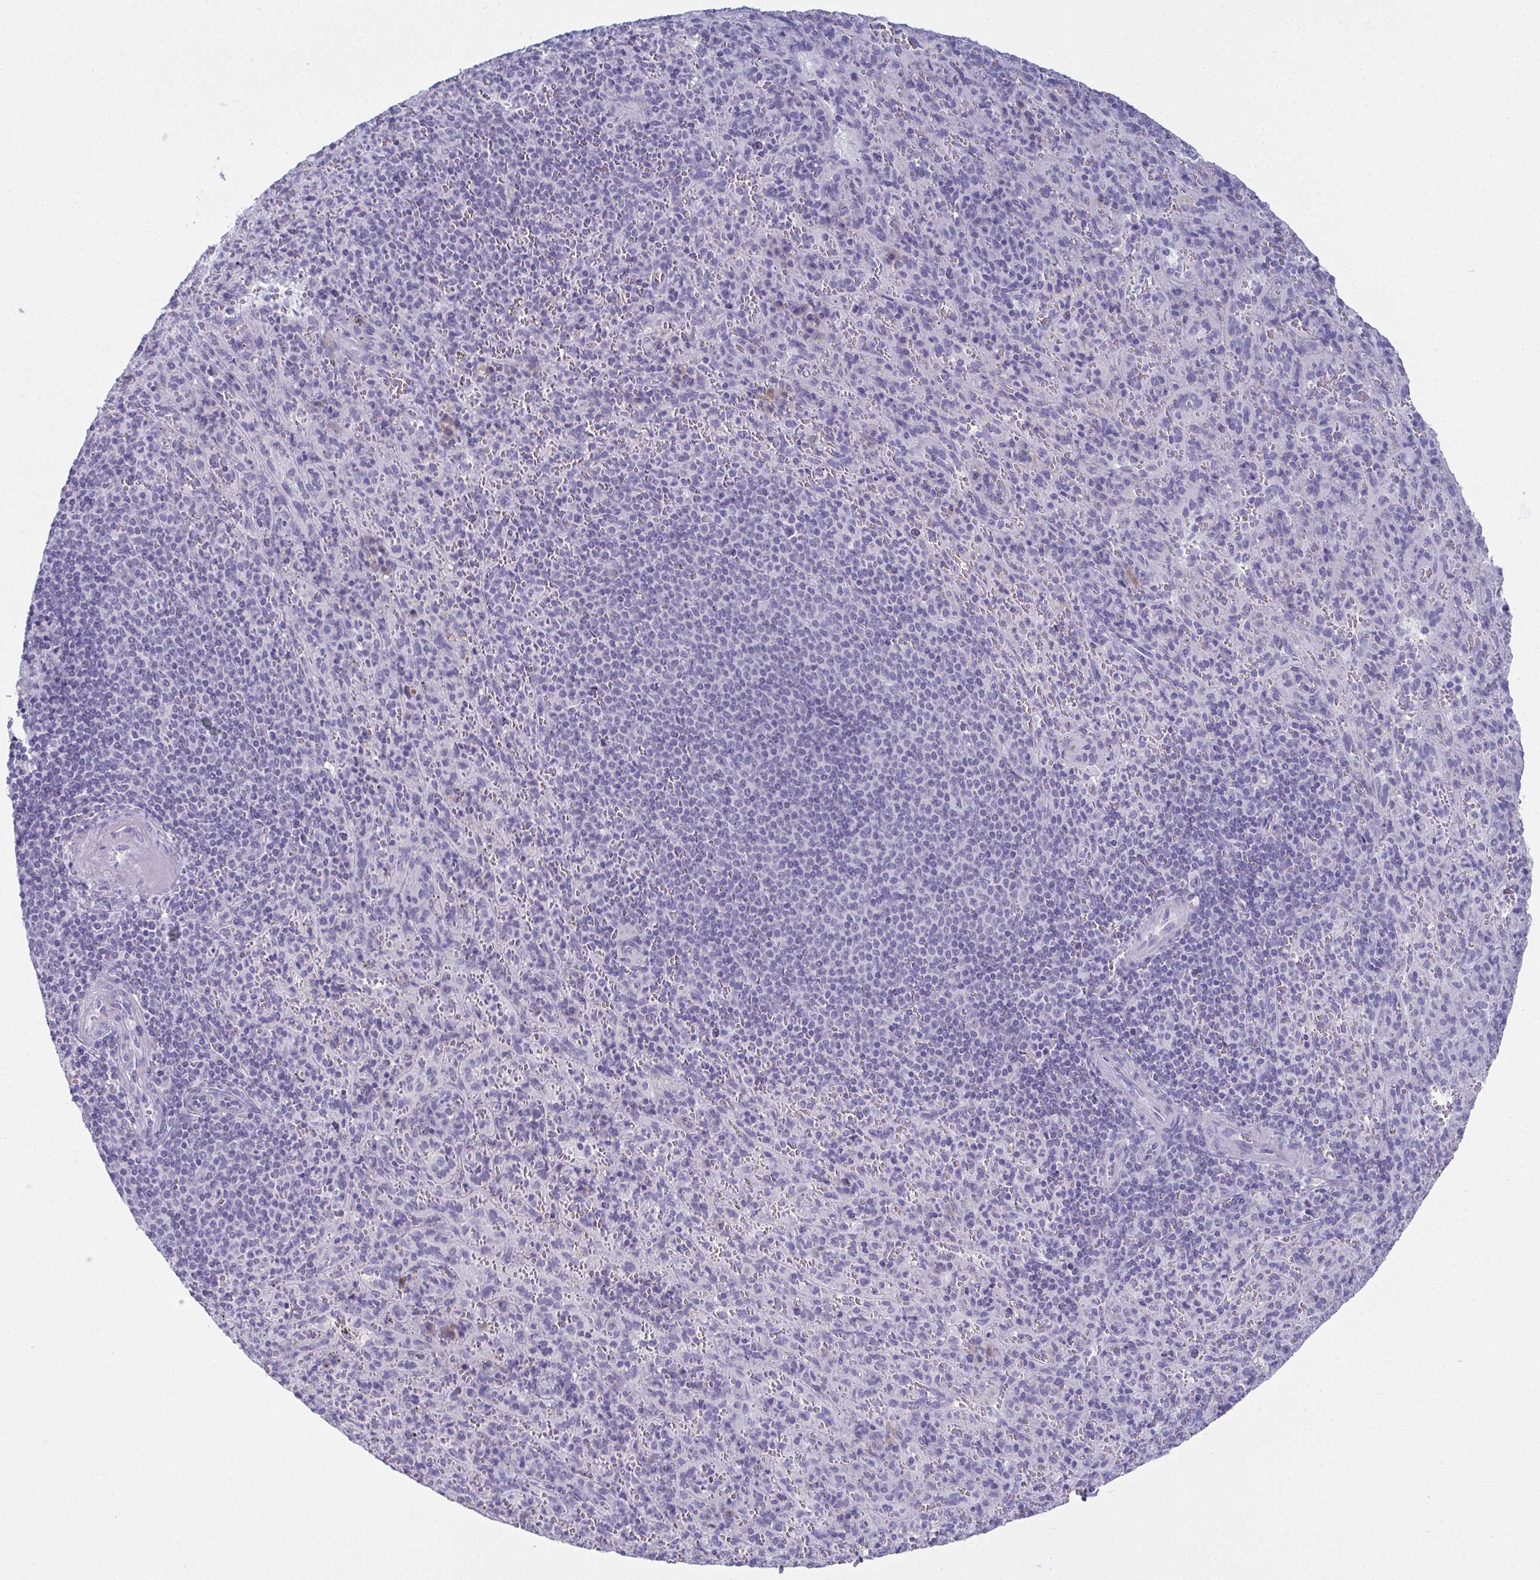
{"staining": {"intensity": "negative", "quantity": "none", "location": "none"}, "tissue": "spleen", "cell_type": "Cells in red pulp", "image_type": "normal", "snomed": [{"axis": "morphology", "description": "Normal tissue, NOS"}, {"axis": "topography", "description": "Spleen"}], "caption": "Immunohistochemistry micrograph of unremarkable spleen: spleen stained with DAB (3,3'-diaminobenzidine) displays no significant protein staining in cells in red pulp.", "gene": "SLC36A2", "patient": {"sex": "male", "age": 57}}